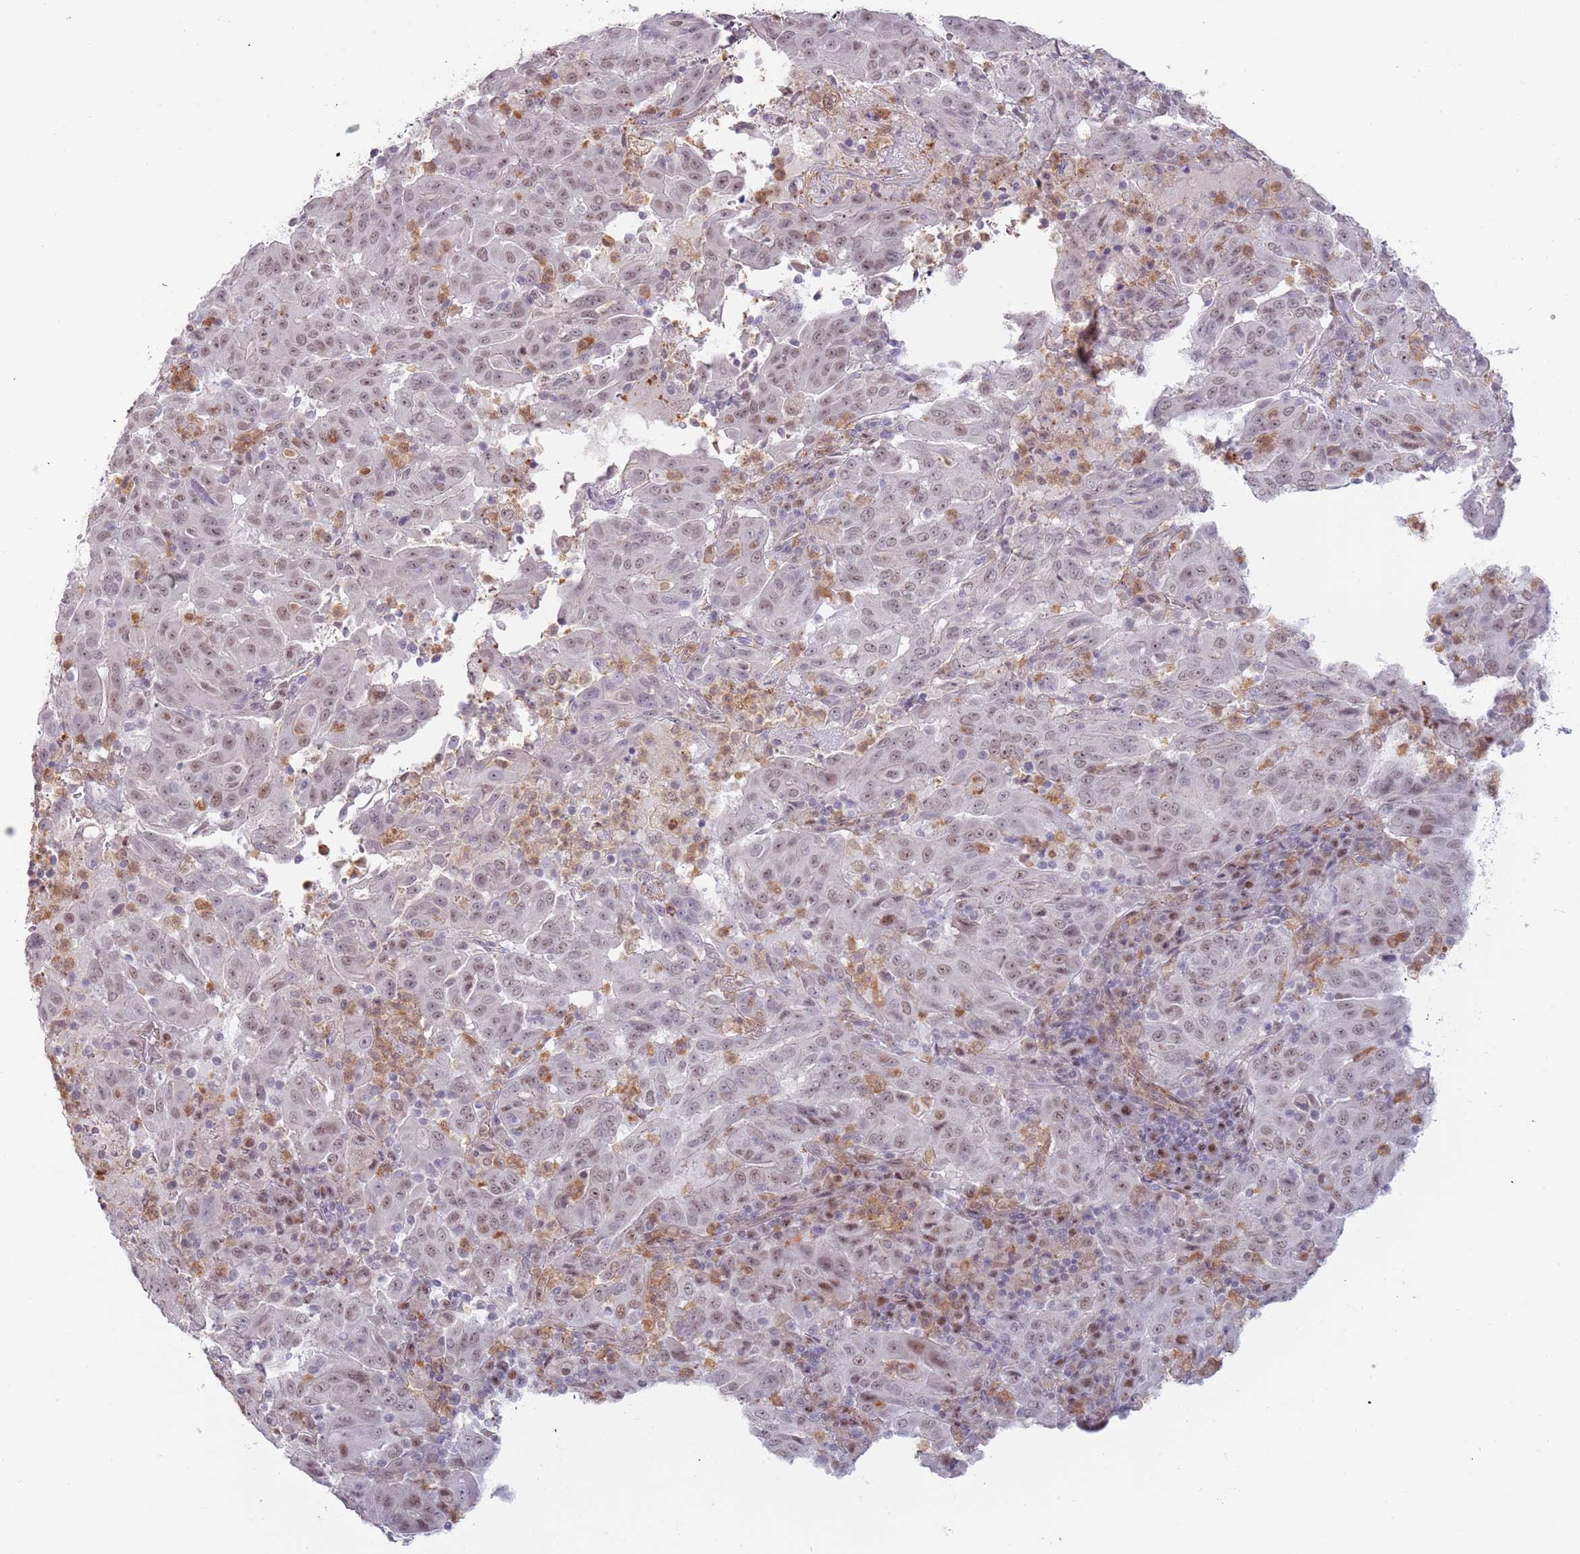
{"staining": {"intensity": "weak", "quantity": ">75%", "location": "nuclear"}, "tissue": "pancreatic cancer", "cell_type": "Tumor cells", "image_type": "cancer", "snomed": [{"axis": "morphology", "description": "Adenocarcinoma, NOS"}, {"axis": "topography", "description": "Pancreas"}], "caption": "Protein analysis of adenocarcinoma (pancreatic) tissue demonstrates weak nuclear expression in about >75% of tumor cells.", "gene": "REXO4", "patient": {"sex": "male", "age": 63}}